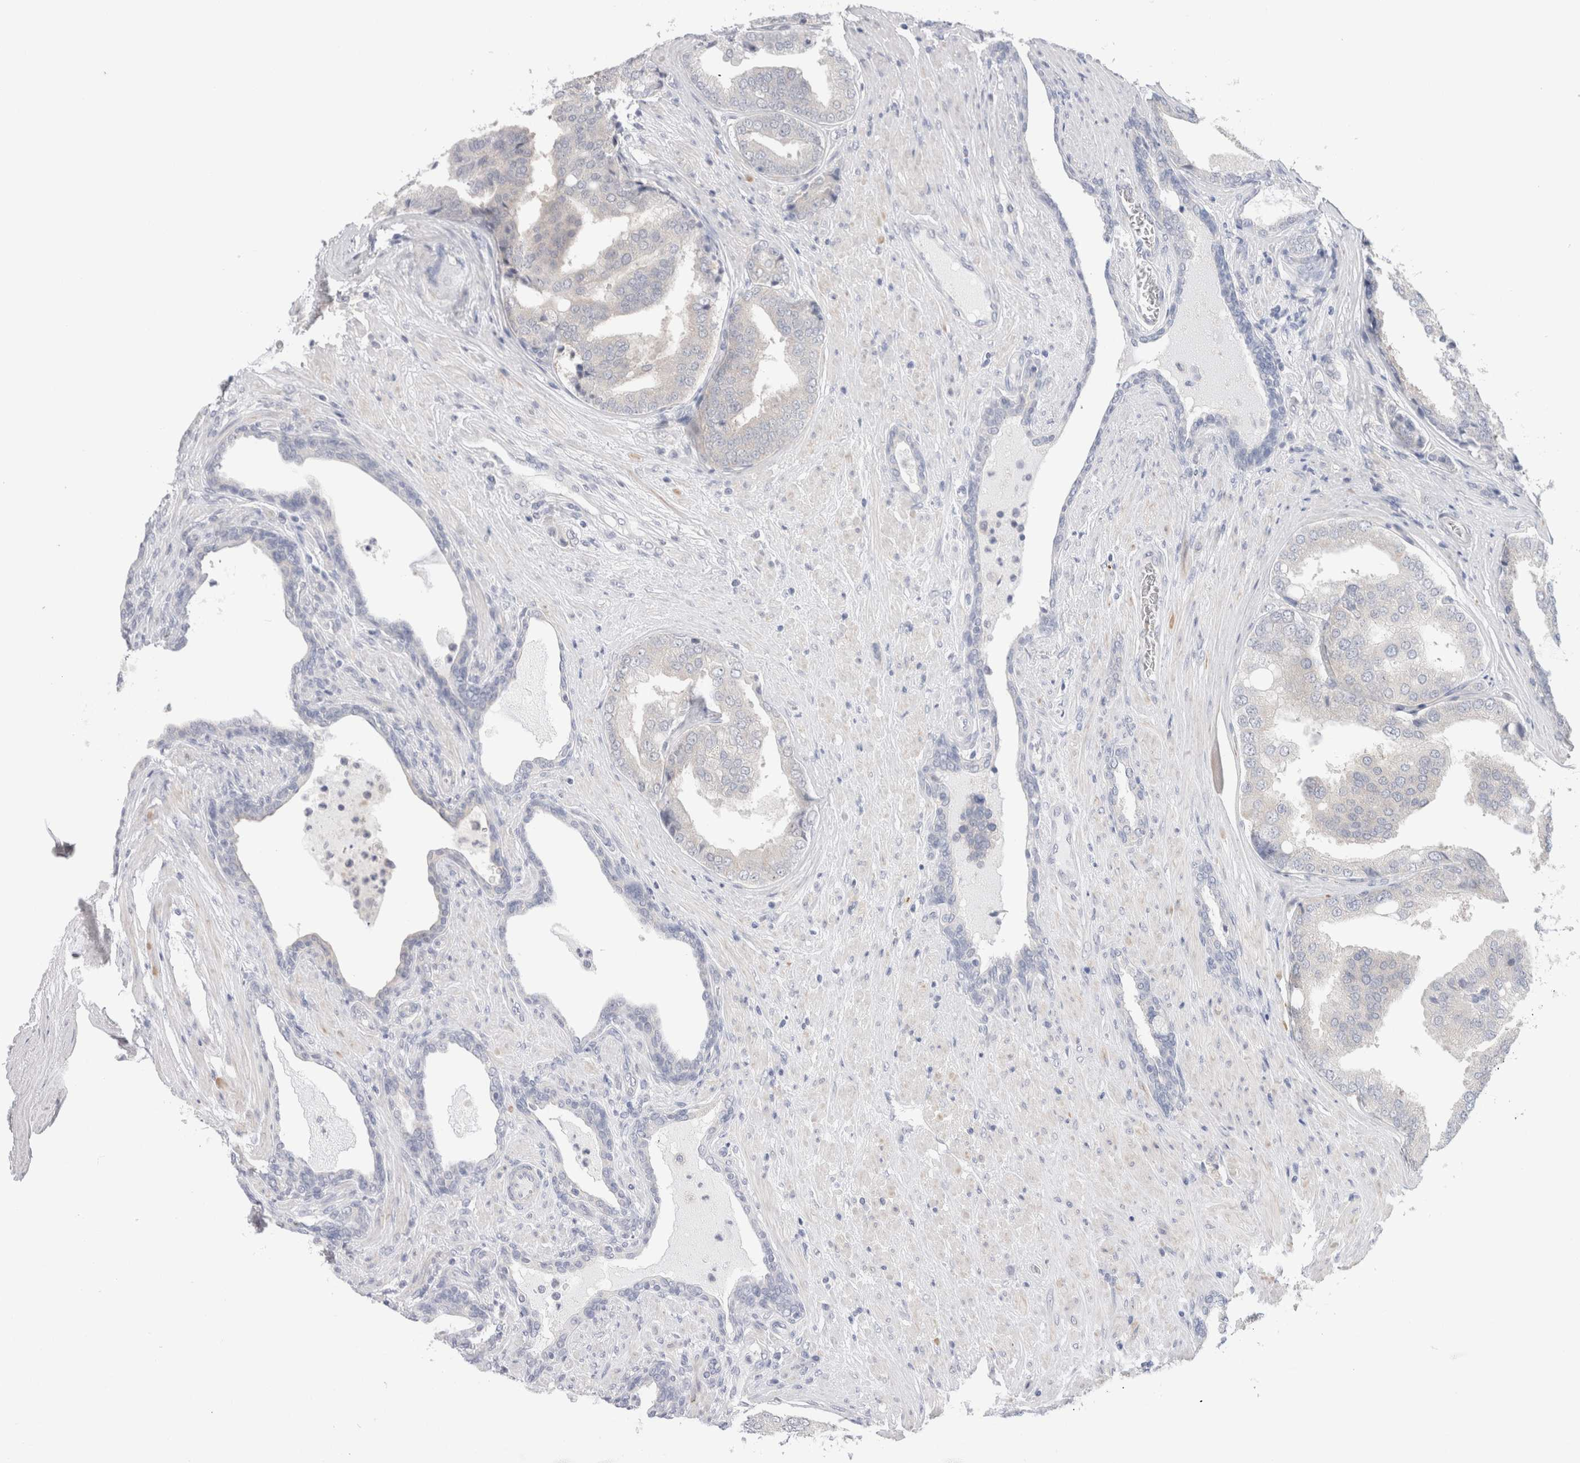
{"staining": {"intensity": "negative", "quantity": "none", "location": "none"}, "tissue": "prostate cancer", "cell_type": "Tumor cells", "image_type": "cancer", "snomed": [{"axis": "morphology", "description": "Adenocarcinoma, High grade"}, {"axis": "topography", "description": "Prostate"}], "caption": "There is no significant staining in tumor cells of prostate cancer (high-grade adenocarcinoma).", "gene": "NDOR1", "patient": {"sex": "male", "age": 50}}